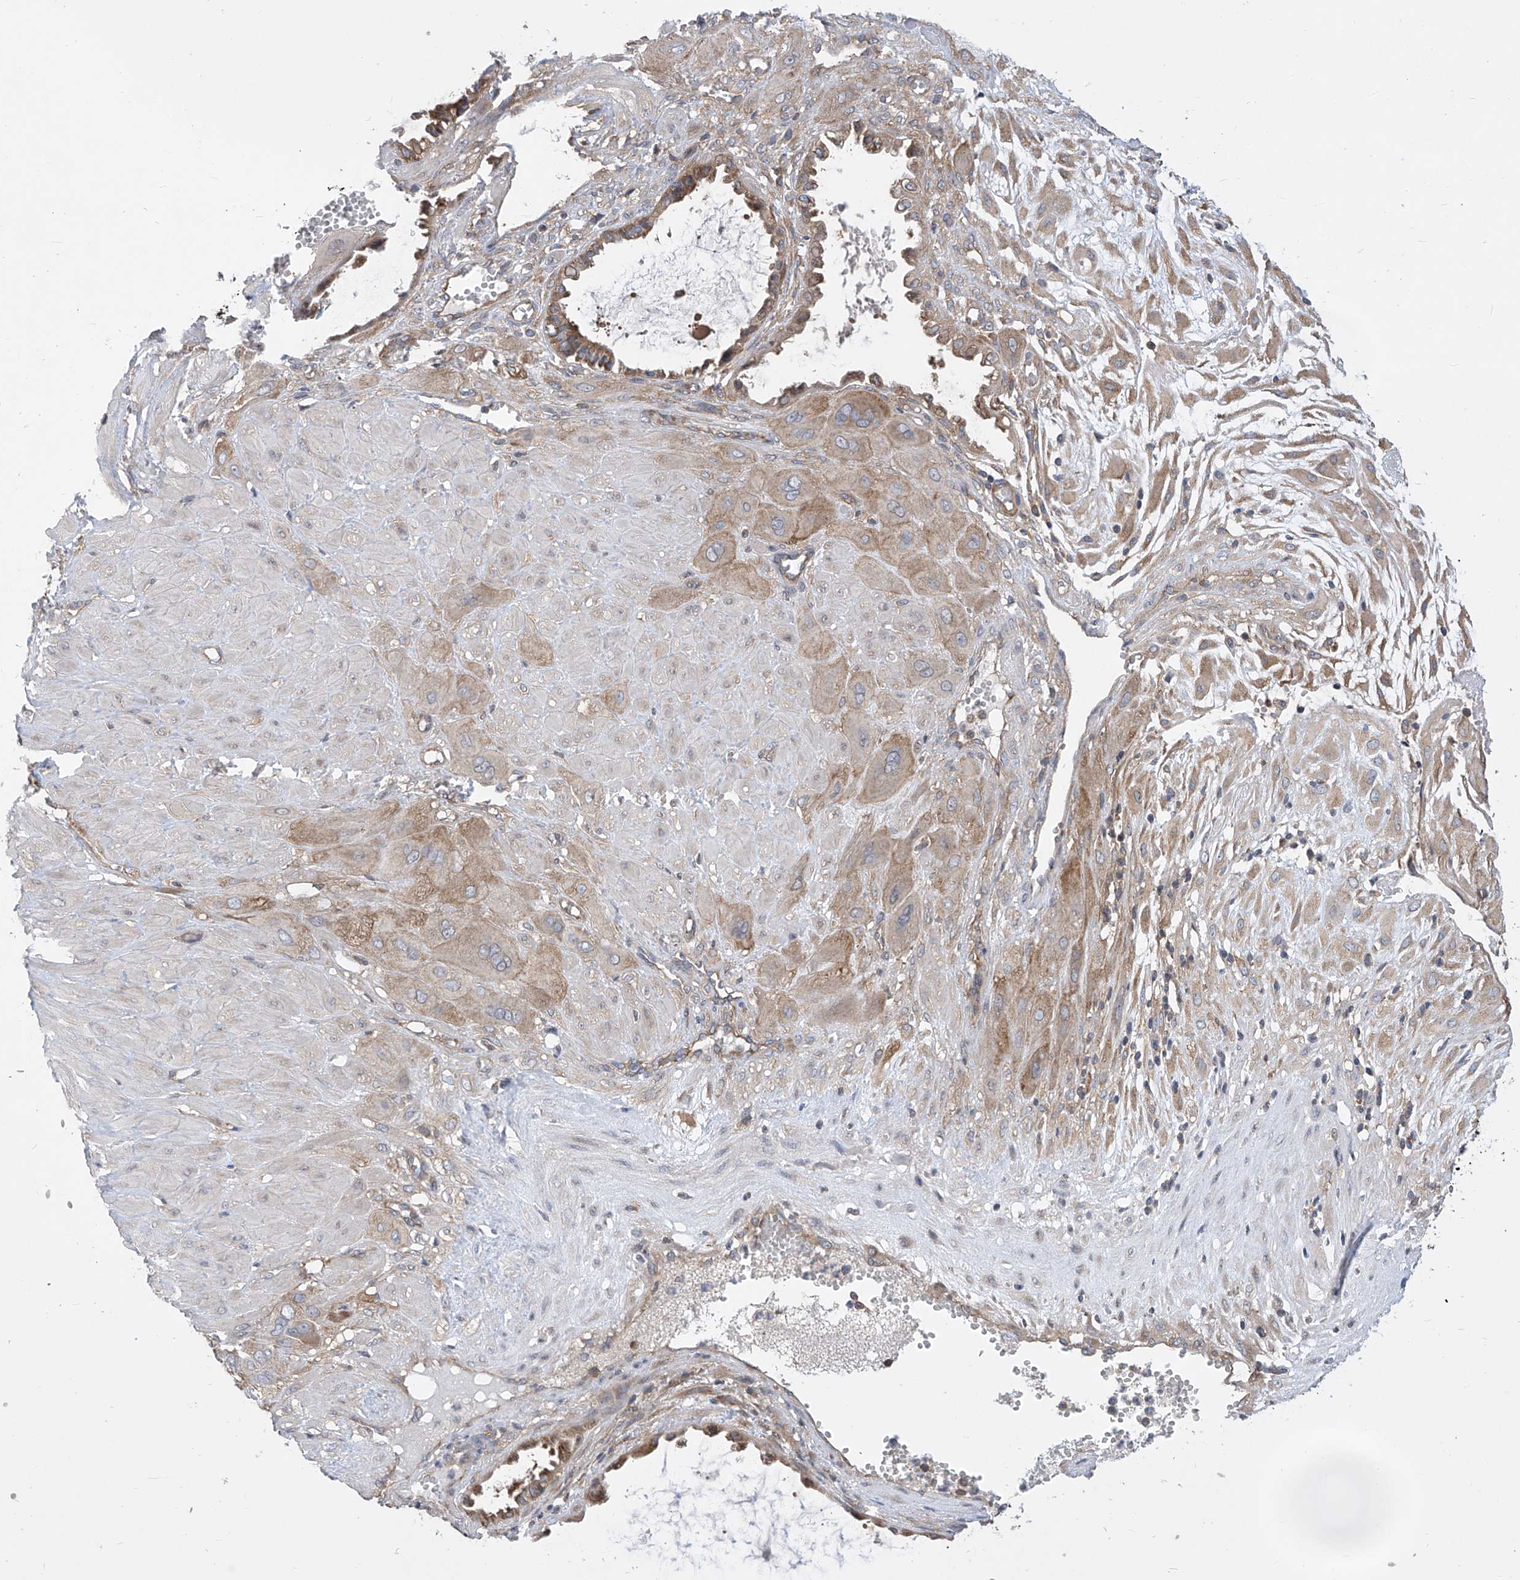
{"staining": {"intensity": "moderate", "quantity": "<25%", "location": "cytoplasmic/membranous"}, "tissue": "cervical cancer", "cell_type": "Tumor cells", "image_type": "cancer", "snomed": [{"axis": "morphology", "description": "Squamous cell carcinoma, NOS"}, {"axis": "topography", "description": "Cervix"}], "caption": "A low amount of moderate cytoplasmic/membranous positivity is seen in approximately <25% of tumor cells in cervical squamous cell carcinoma tissue.", "gene": "EIF3M", "patient": {"sex": "female", "age": 34}}